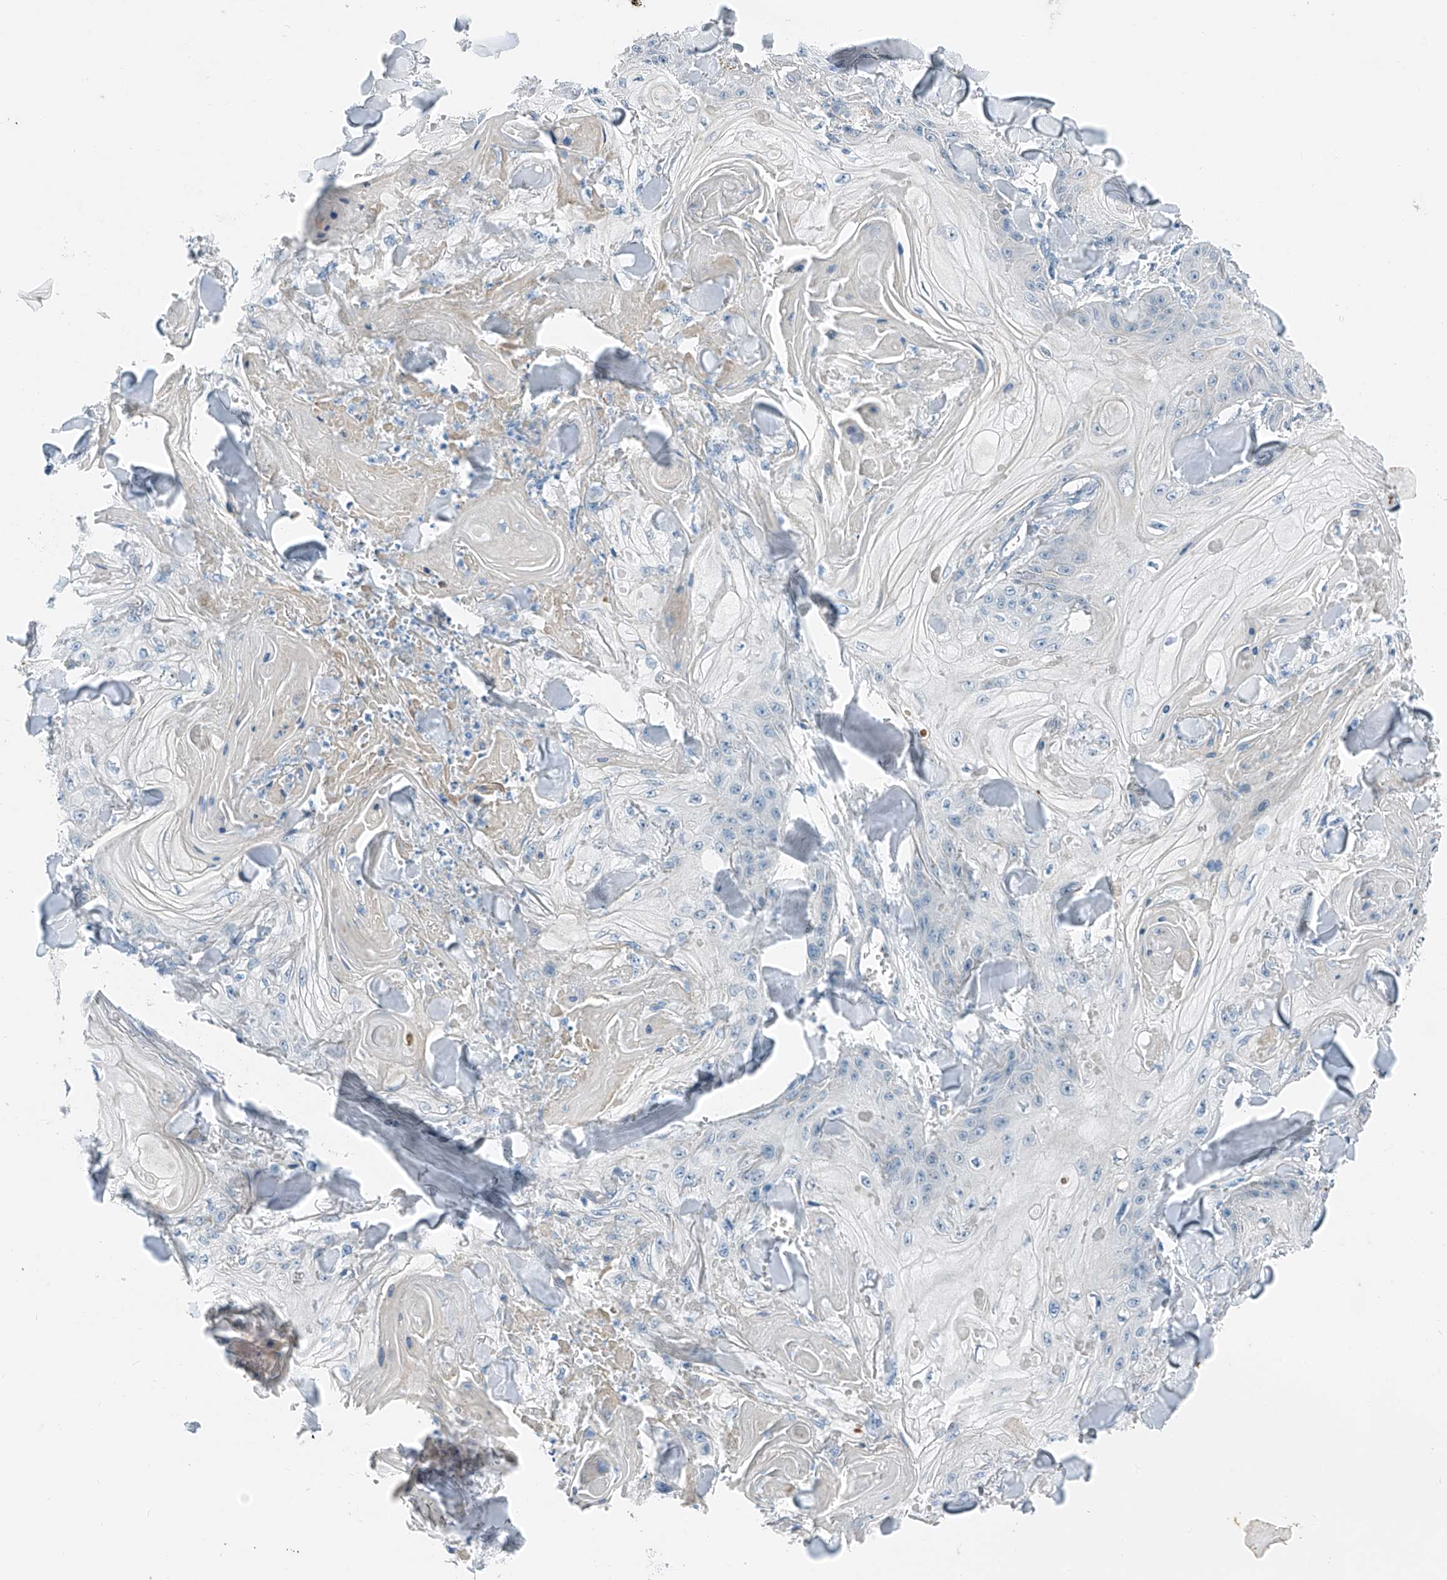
{"staining": {"intensity": "negative", "quantity": "none", "location": "none"}, "tissue": "skin cancer", "cell_type": "Tumor cells", "image_type": "cancer", "snomed": [{"axis": "morphology", "description": "Squamous cell carcinoma, NOS"}, {"axis": "topography", "description": "Skin"}], "caption": "High power microscopy histopathology image of an immunohistochemistry (IHC) micrograph of skin cancer, revealing no significant positivity in tumor cells.", "gene": "MDGA1", "patient": {"sex": "male", "age": 74}}